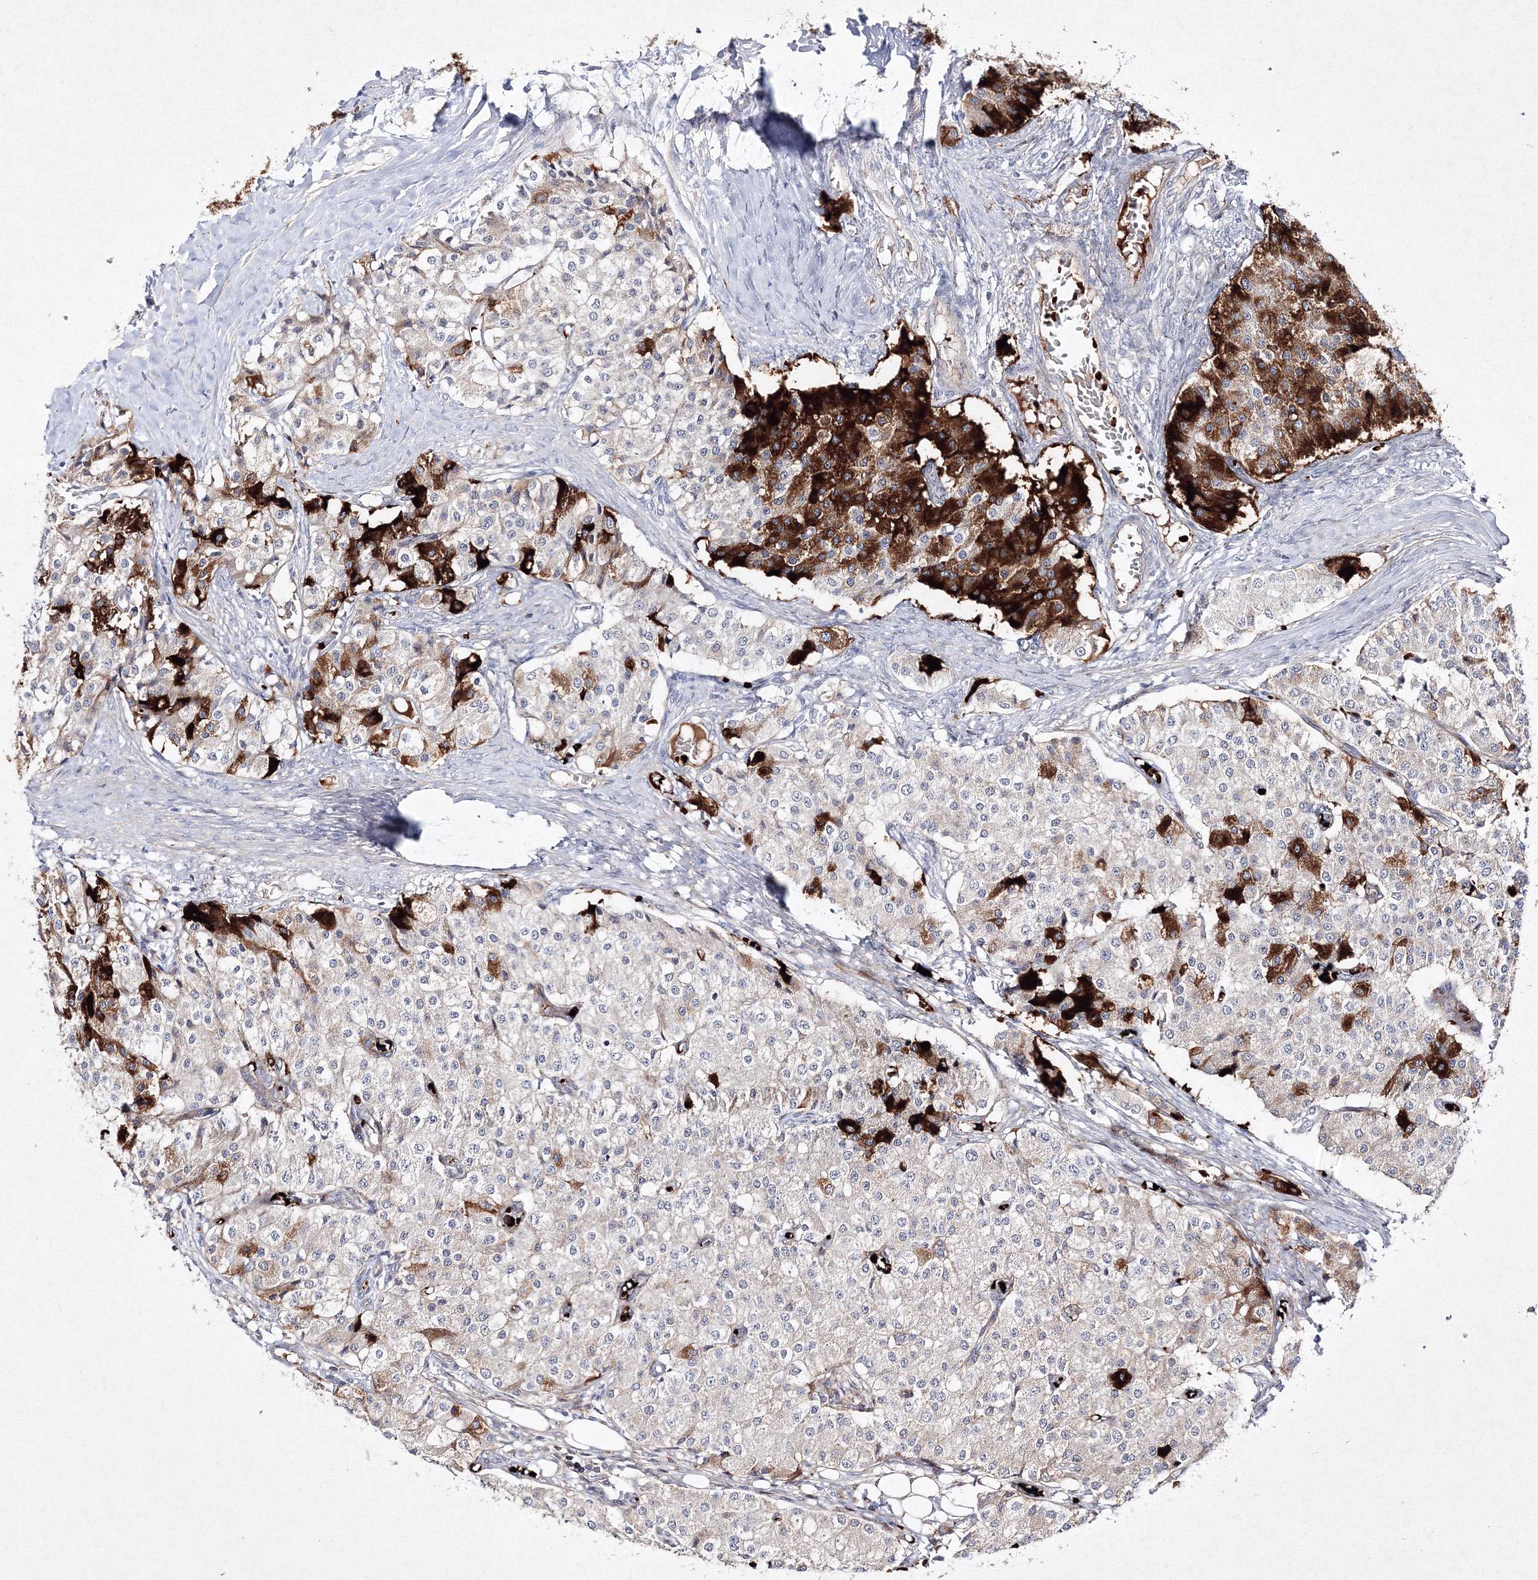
{"staining": {"intensity": "strong", "quantity": "25%-75%", "location": "cytoplasmic/membranous"}, "tissue": "carcinoid", "cell_type": "Tumor cells", "image_type": "cancer", "snomed": [{"axis": "morphology", "description": "Carcinoid, malignant, NOS"}, {"axis": "topography", "description": "Colon"}], "caption": "A histopathology image showing strong cytoplasmic/membranous staining in about 25%-75% of tumor cells in carcinoid, as visualized by brown immunohistochemical staining.", "gene": "NEU4", "patient": {"sex": "female", "age": 52}}